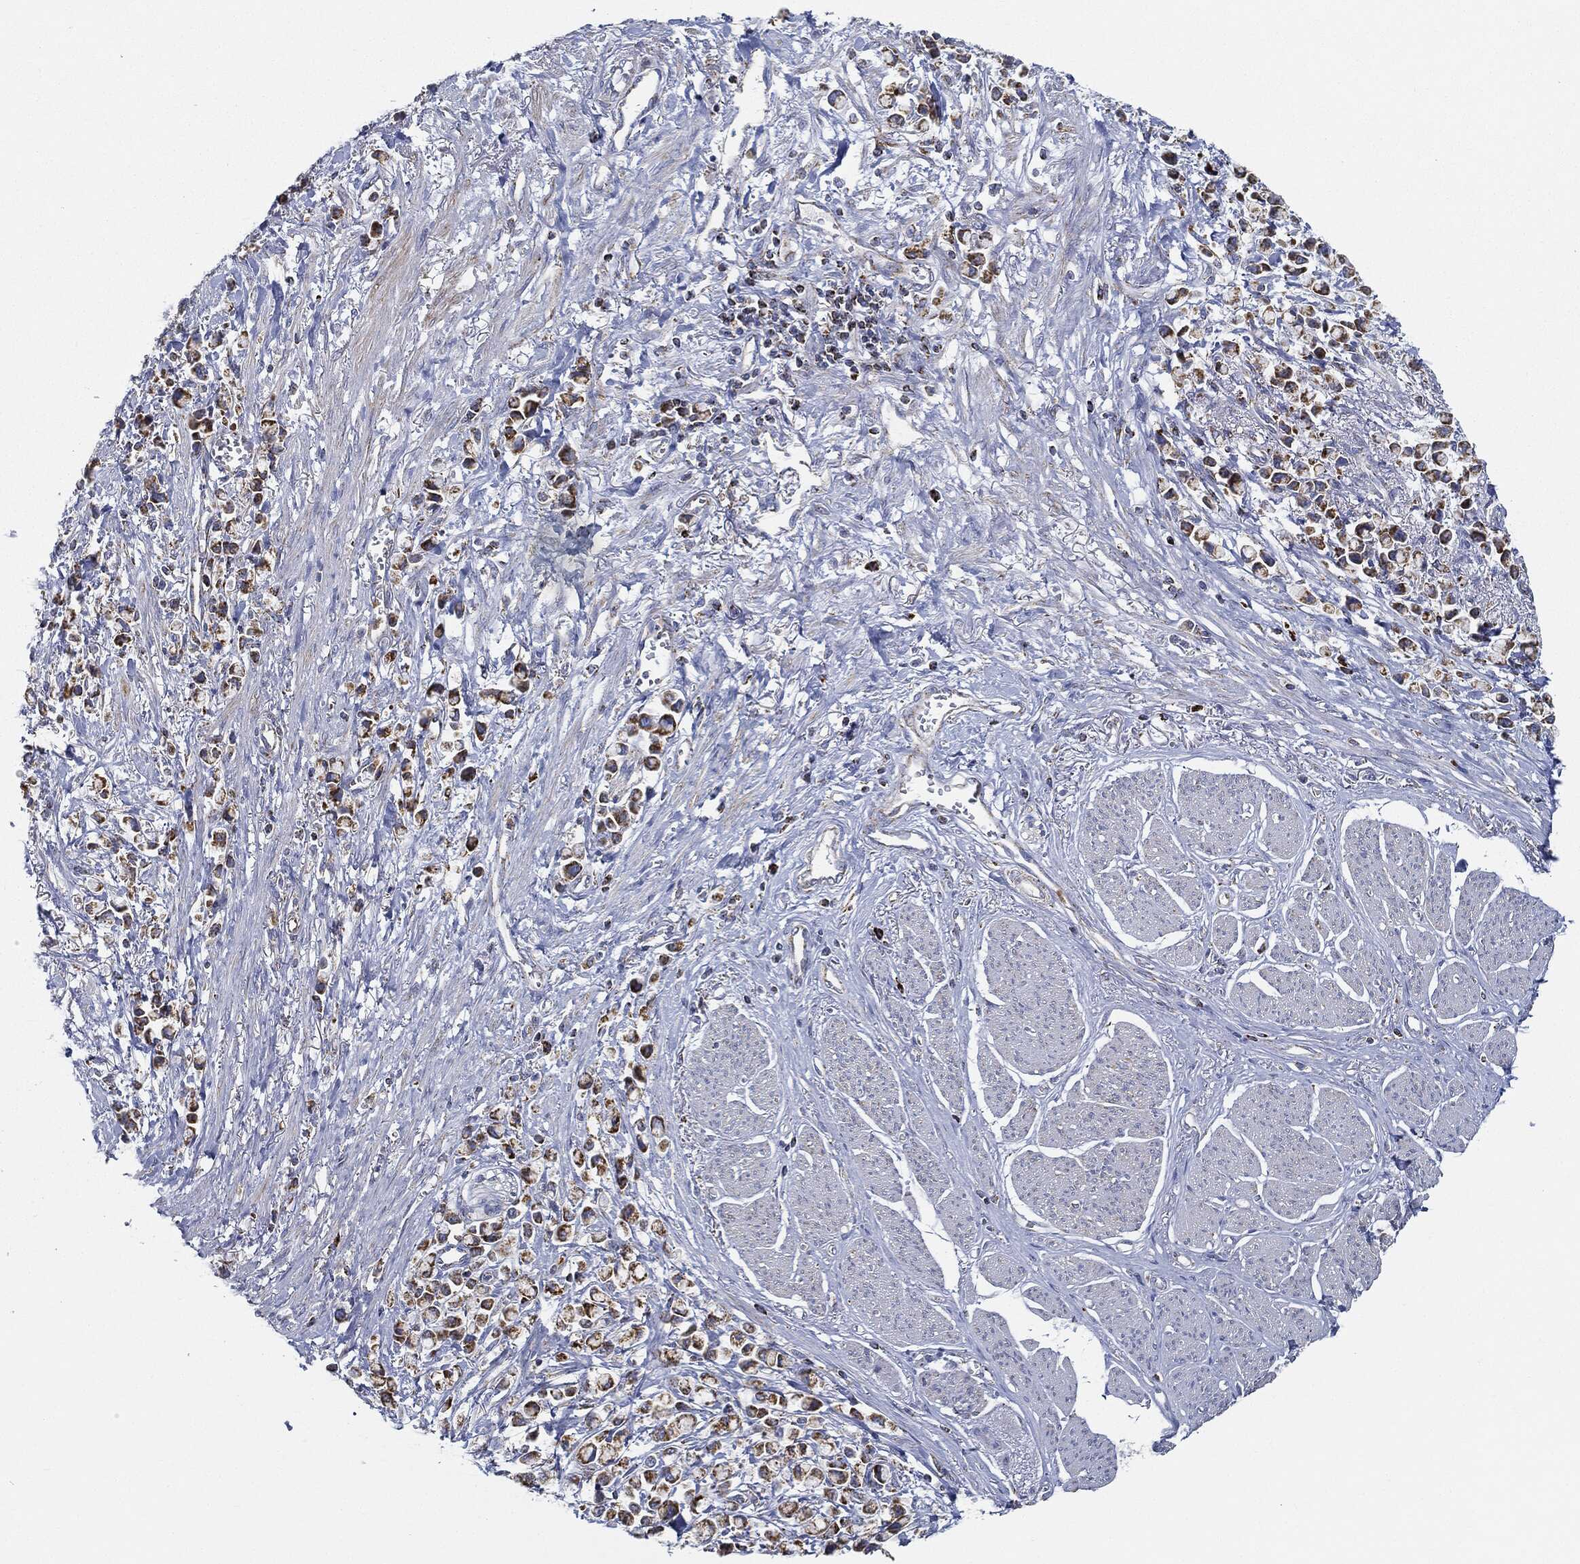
{"staining": {"intensity": "strong", "quantity": ">75%", "location": "cytoplasmic/membranous"}, "tissue": "stomach cancer", "cell_type": "Tumor cells", "image_type": "cancer", "snomed": [{"axis": "morphology", "description": "Adenocarcinoma, NOS"}, {"axis": "topography", "description": "Stomach"}], "caption": "An immunohistochemistry (IHC) photomicrograph of tumor tissue is shown. Protein staining in brown highlights strong cytoplasmic/membranous positivity in stomach adenocarcinoma within tumor cells. (IHC, brightfield microscopy, high magnification).", "gene": "CAPN15", "patient": {"sex": "female", "age": 81}}